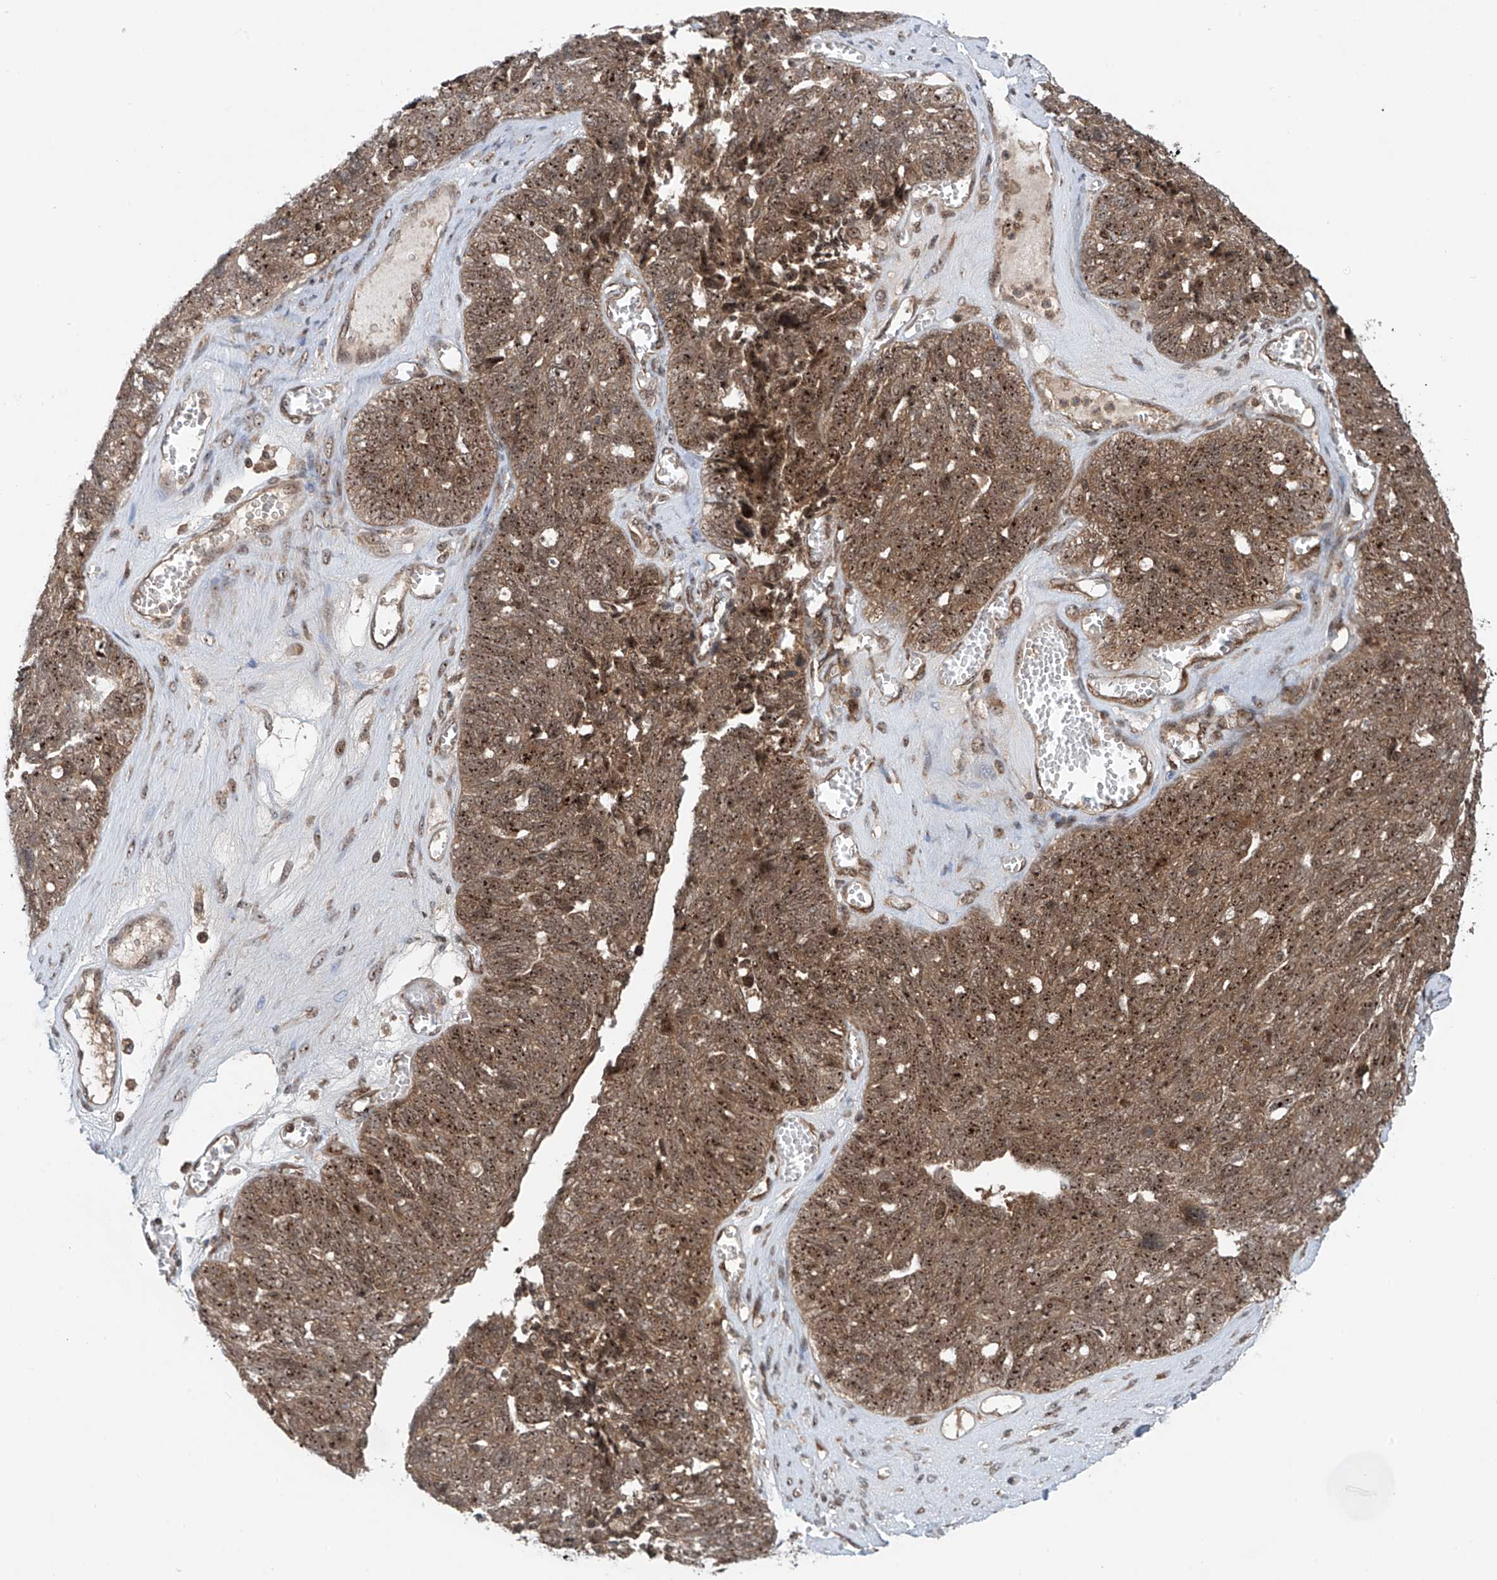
{"staining": {"intensity": "moderate", "quantity": ">75%", "location": "cytoplasmic/membranous,nuclear"}, "tissue": "ovarian cancer", "cell_type": "Tumor cells", "image_type": "cancer", "snomed": [{"axis": "morphology", "description": "Cystadenocarcinoma, serous, NOS"}, {"axis": "topography", "description": "Ovary"}], "caption": "Serous cystadenocarcinoma (ovarian) stained with a protein marker displays moderate staining in tumor cells.", "gene": "C1orf131", "patient": {"sex": "female", "age": 79}}